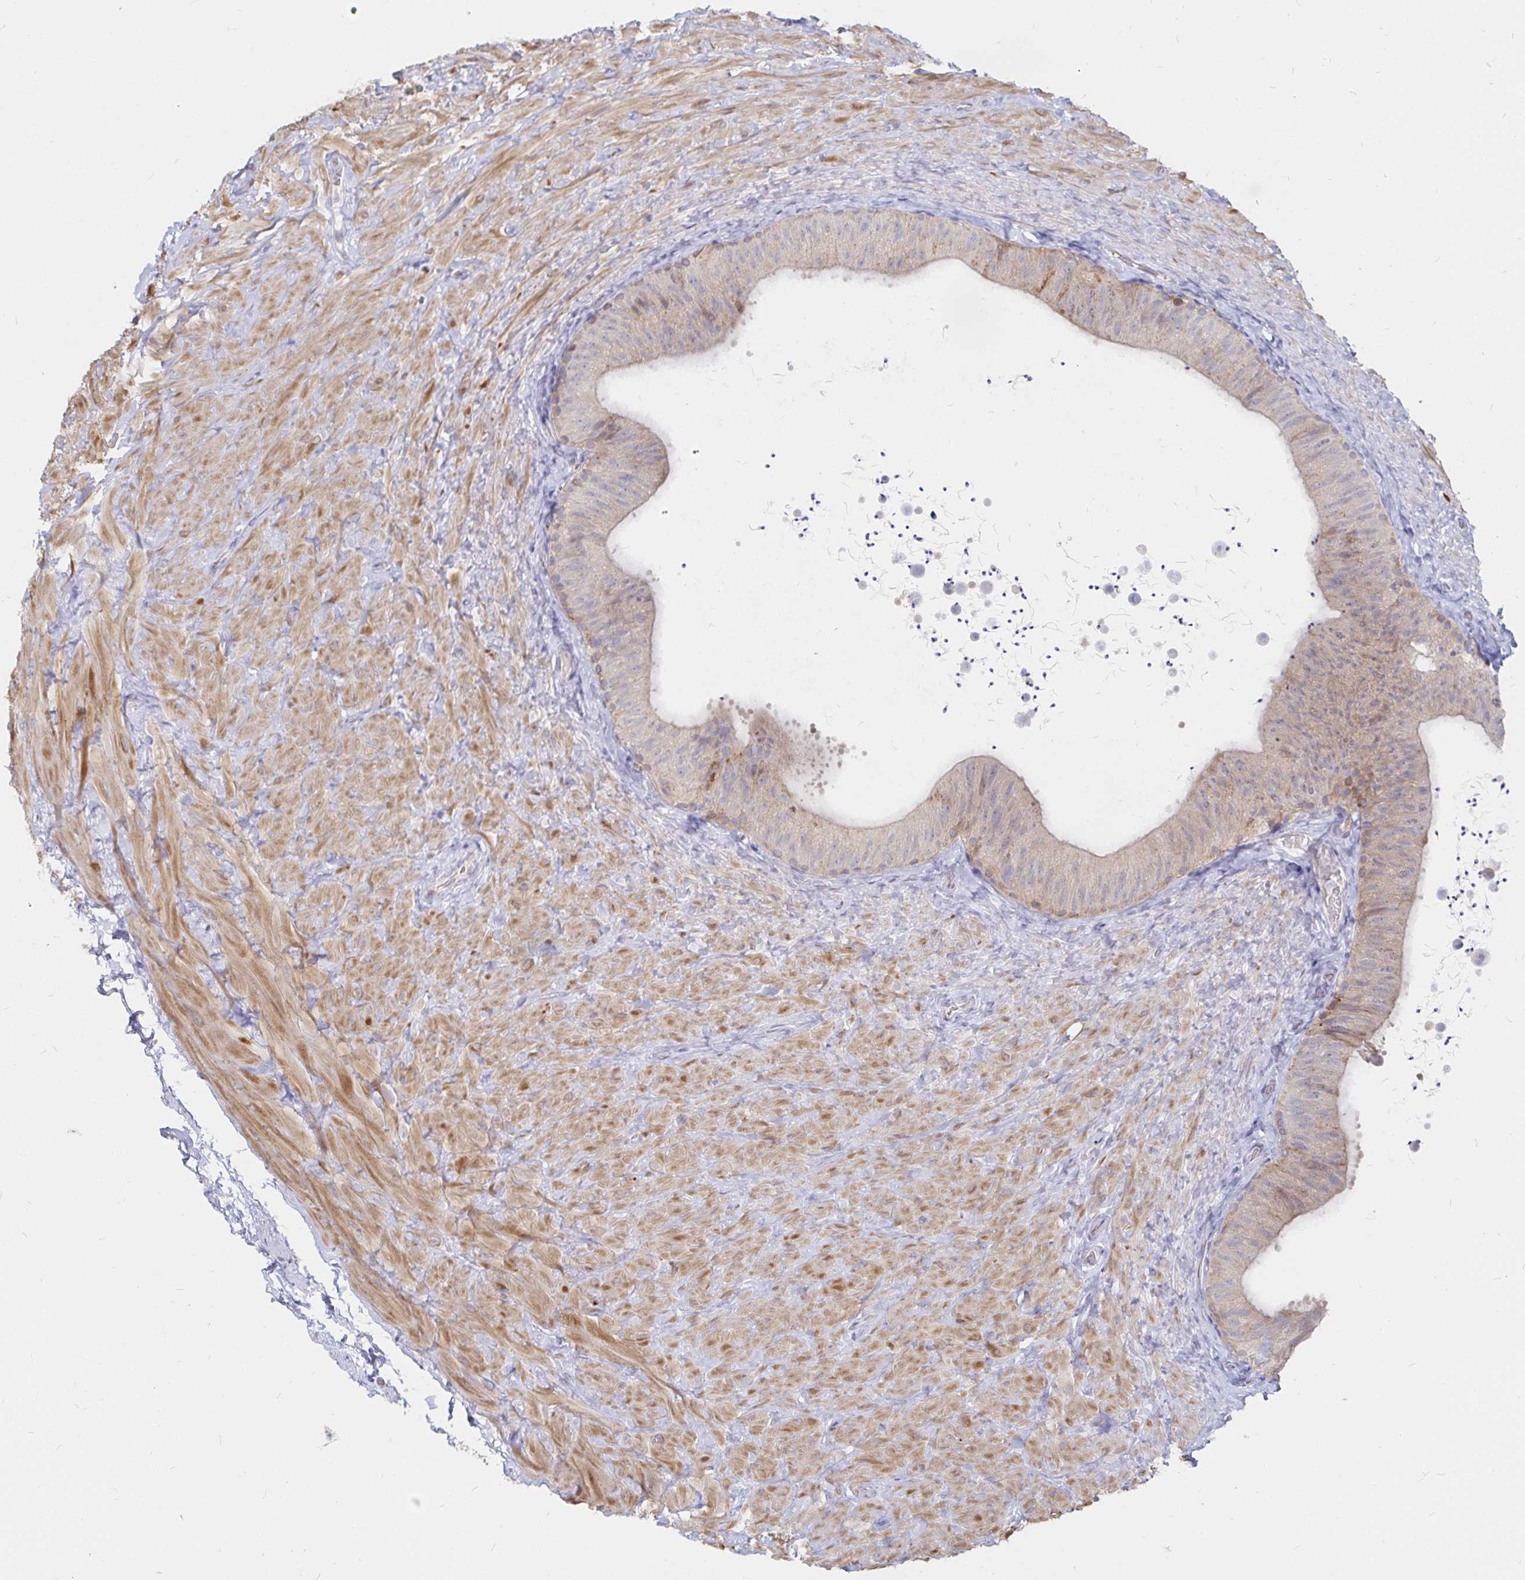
{"staining": {"intensity": "moderate", "quantity": "<25%", "location": "cytoplasmic/membranous"}, "tissue": "epididymis", "cell_type": "Glandular cells", "image_type": "normal", "snomed": [{"axis": "morphology", "description": "Normal tissue, NOS"}, {"axis": "topography", "description": "Epididymis, spermatic cord, NOS"}, {"axis": "topography", "description": "Epididymis"}], "caption": "Immunohistochemical staining of benign human epididymis reveals moderate cytoplasmic/membranous protein positivity in approximately <25% of glandular cells. The staining was performed using DAB (3,3'-diaminobenzidine) to visualize the protein expression in brown, while the nuclei were stained in blue with hematoxylin (Magnification: 20x).", "gene": "KCTD19", "patient": {"sex": "male", "age": 31}}